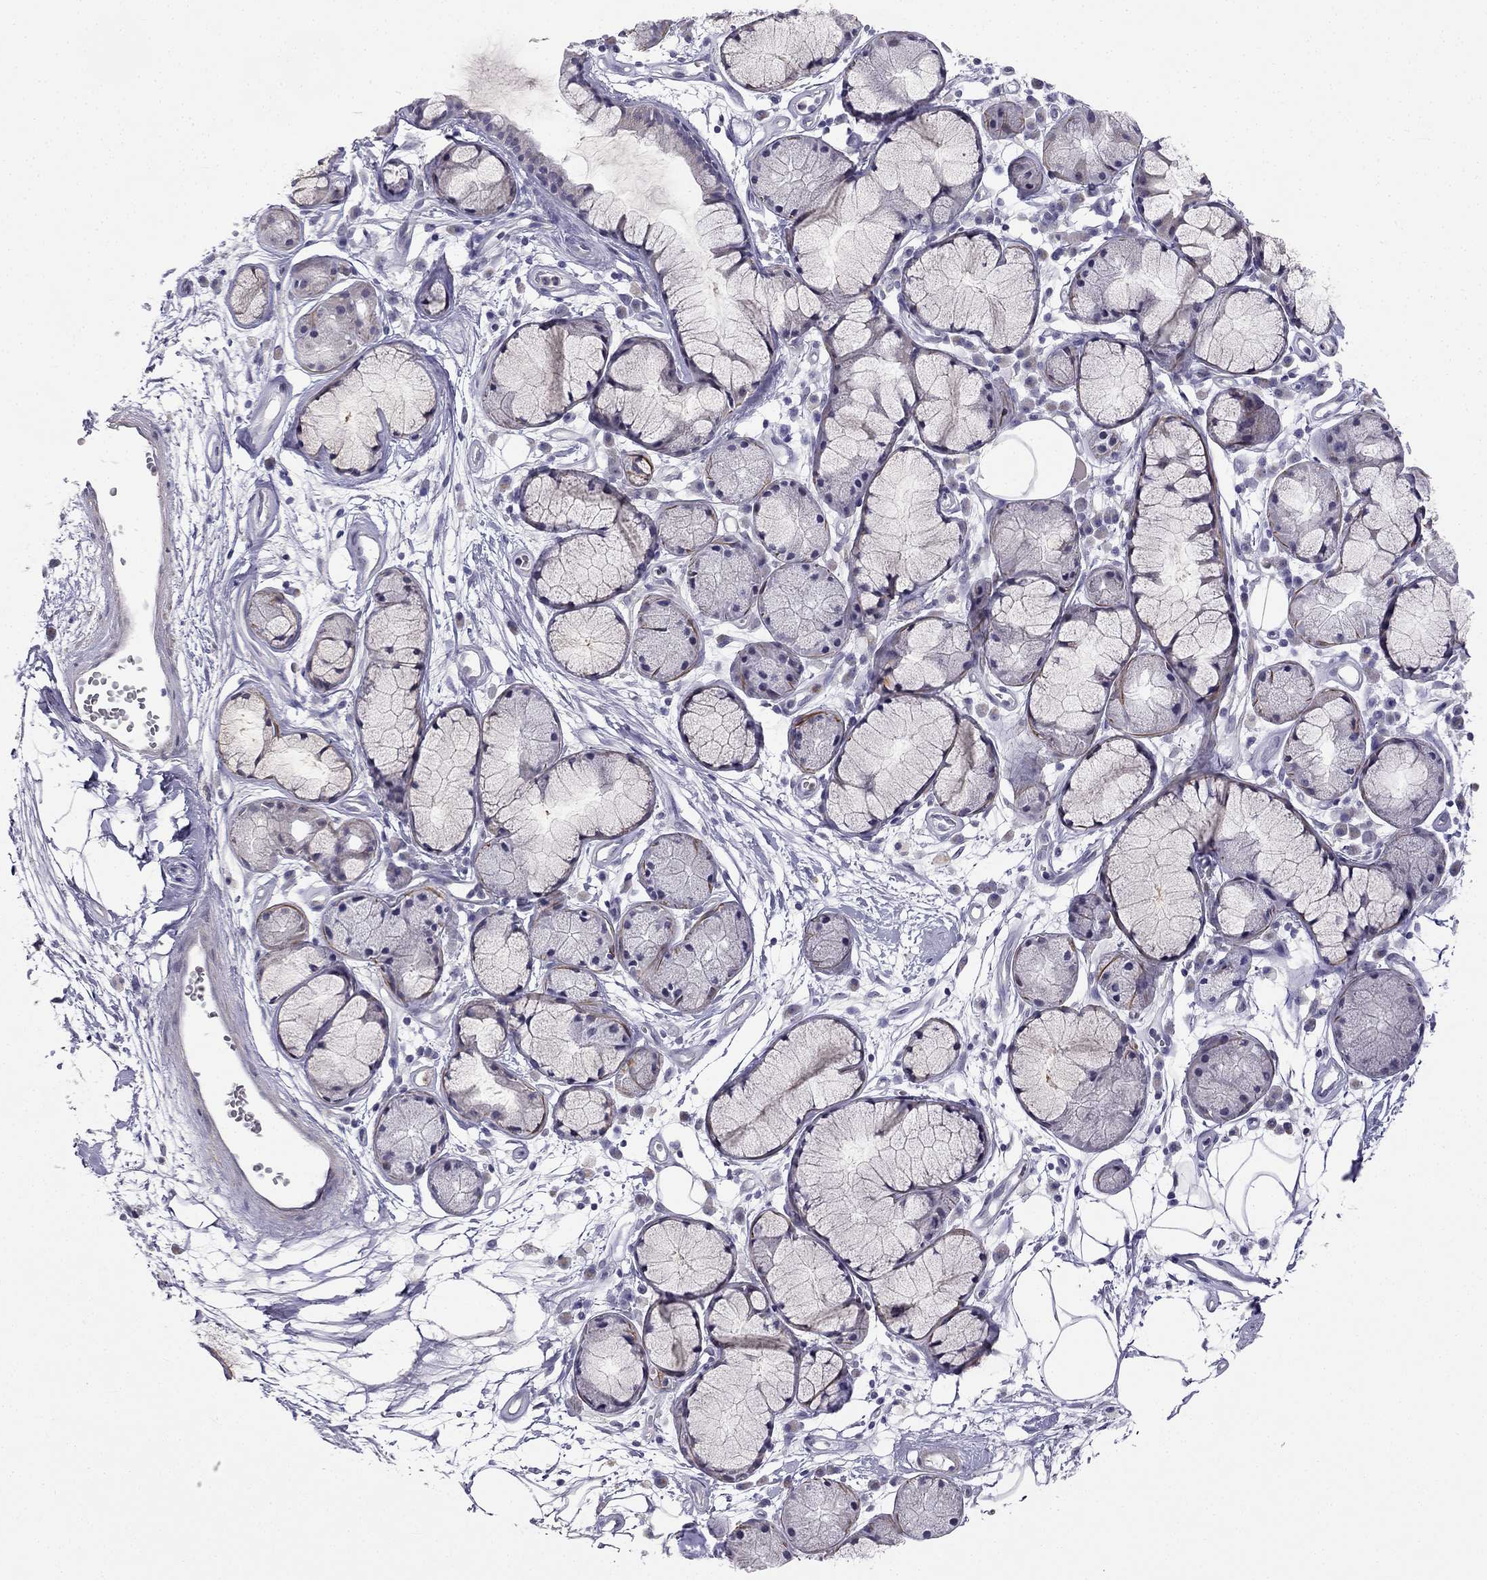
{"staining": {"intensity": "negative", "quantity": "none", "location": "none"}, "tissue": "soft tissue", "cell_type": "Fibroblasts", "image_type": "normal", "snomed": [{"axis": "morphology", "description": "Normal tissue, NOS"}, {"axis": "morphology", "description": "Squamous cell carcinoma, NOS"}, {"axis": "topography", "description": "Cartilage tissue"}, {"axis": "topography", "description": "Lung"}], "caption": "Micrograph shows no protein expression in fibroblasts of unremarkable soft tissue.", "gene": "C16orf89", "patient": {"sex": "male", "age": 66}}